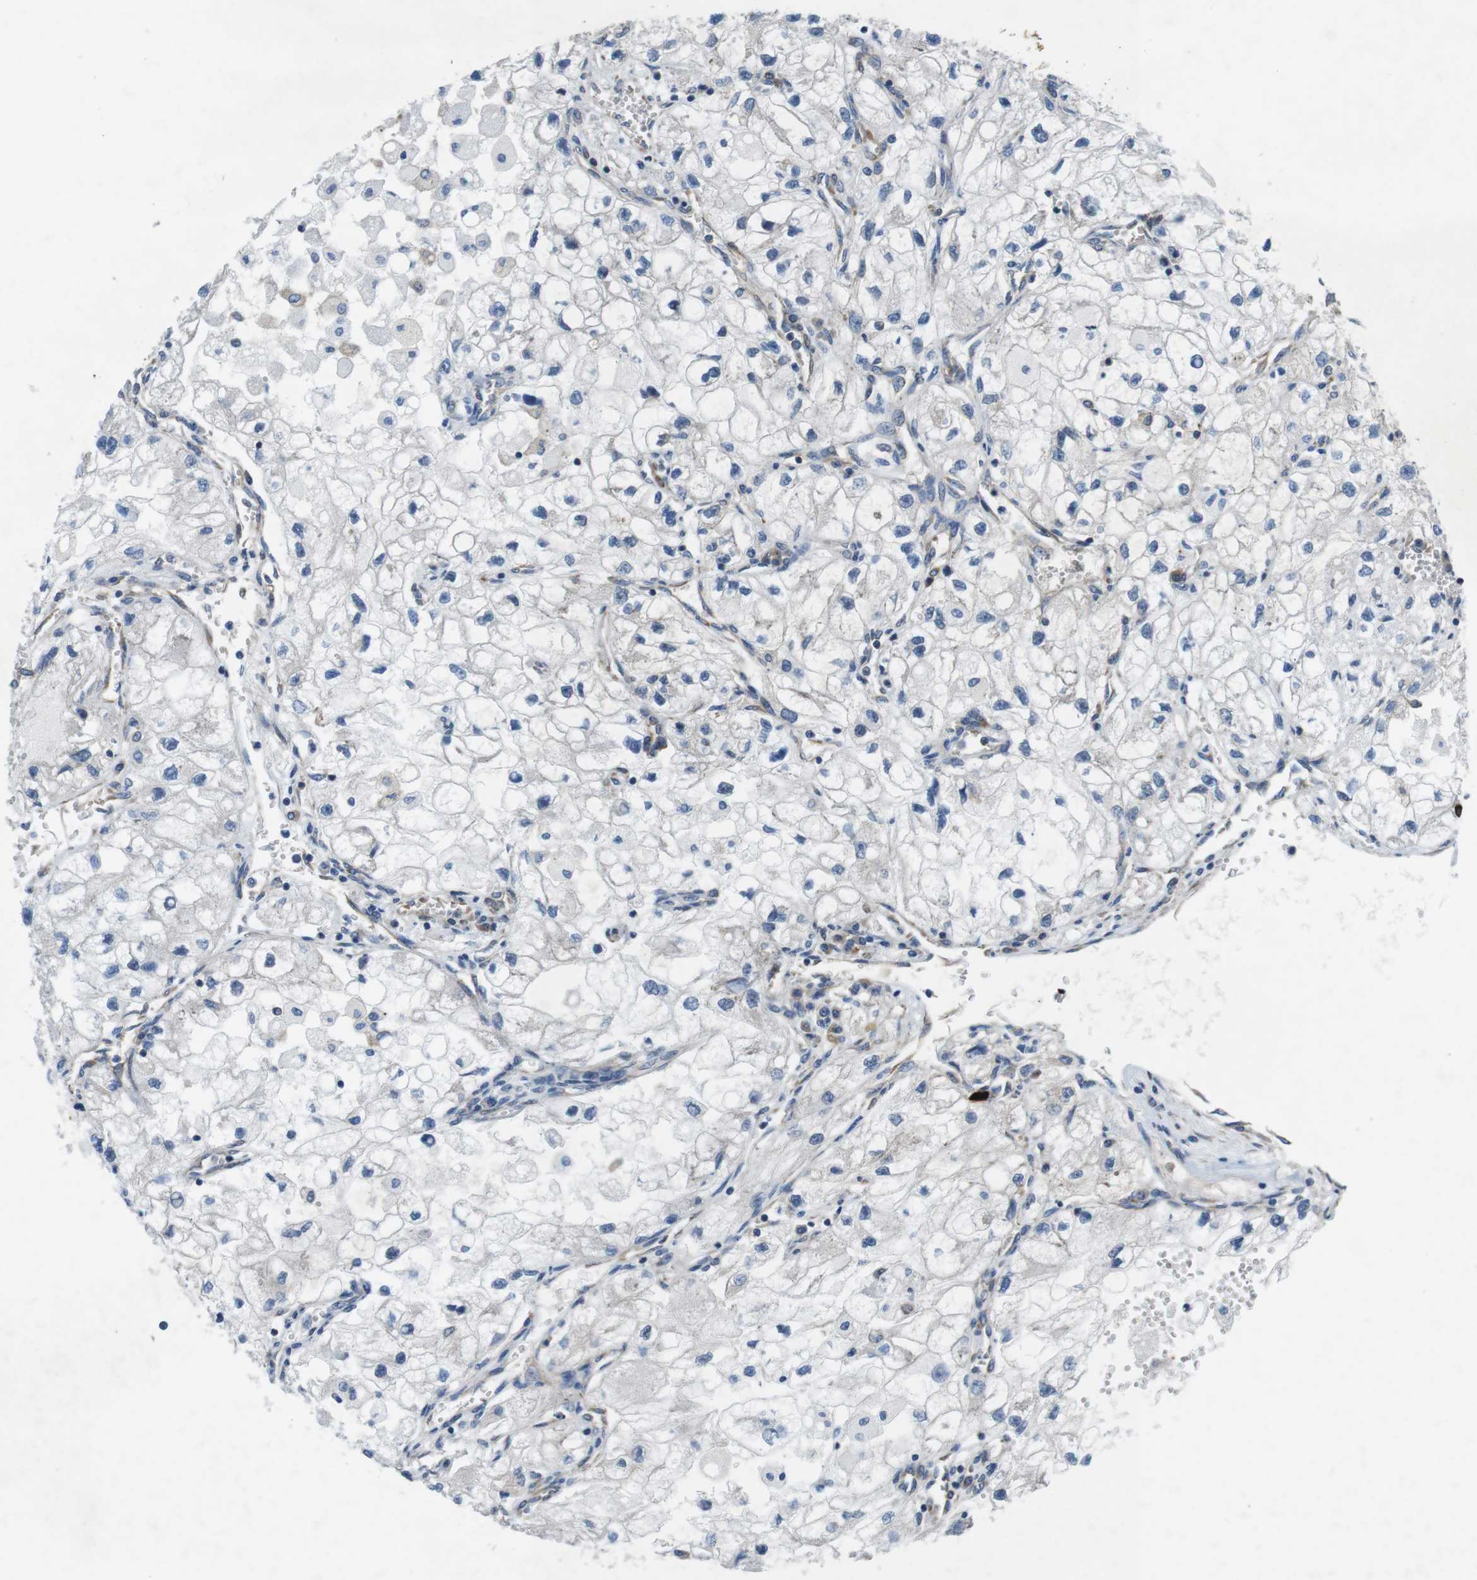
{"staining": {"intensity": "negative", "quantity": "none", "location": "none"}, "tissue": "renal cancer", "cell_type": "Tumor cells", "image_type": "cancer", "snomed": [{"axis": "morphology", "description": "Adenocarcinoma, NOS"}, {"axis": "topography", "description": "Kidney"}], "caption": "Immunohistochemical staining of renal adenocarcinoma displays no significant expression in tumor cells.", "gene": "DCLK1", "patient": {"sex": "female", "age": 70}}